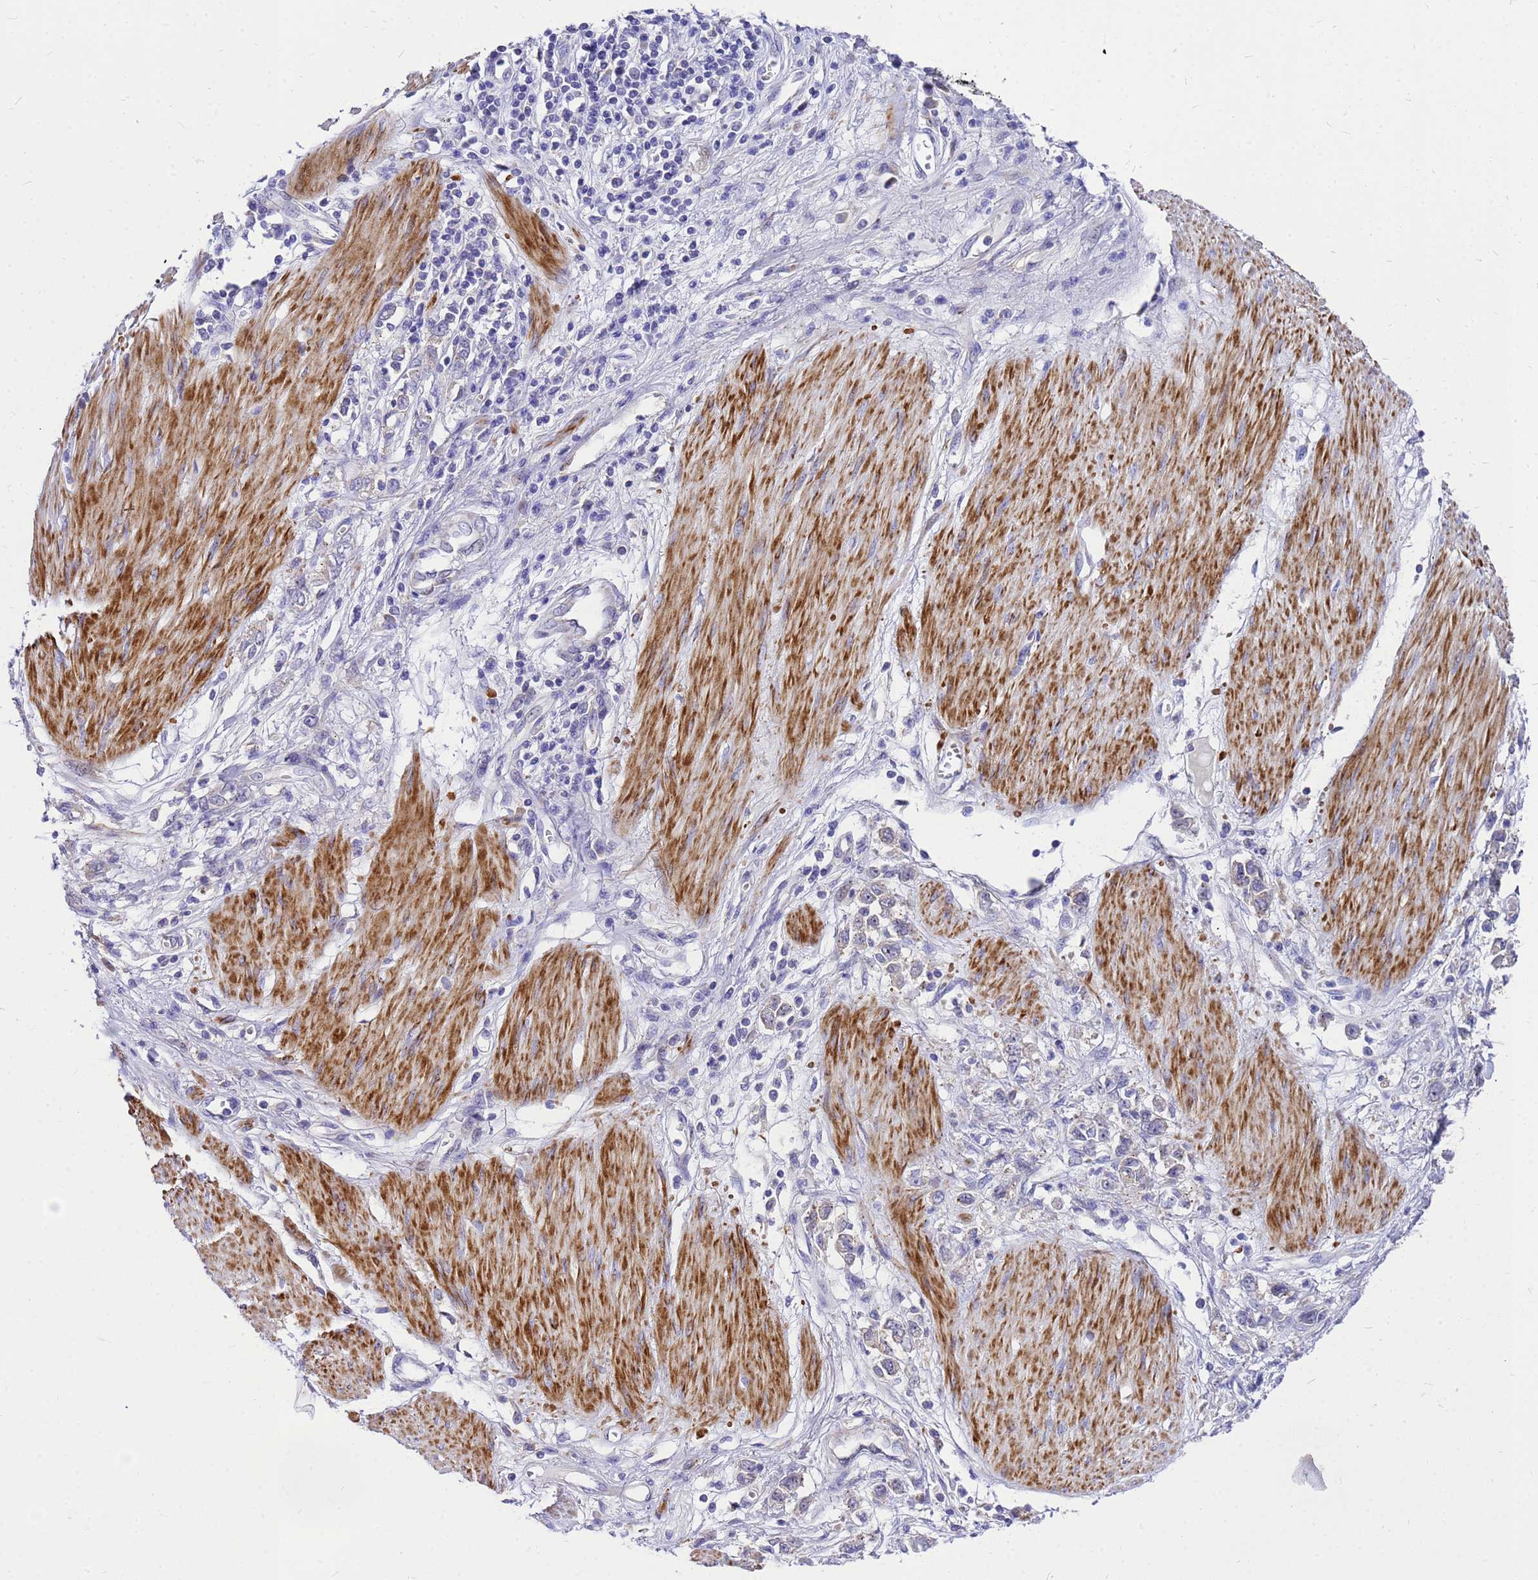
{"staining": {"intensity": "negative", "quantity": "none", "location": "none"}, "tissue": "stomach cancer", "cell_type": "Tumor cells", "image_type": "cancer", "snomed": [{"axis": "morphology", "description": "Adenocarcinoma, NOS"}, {"axis": "topography", "description": "Stomach"}], "caption": "Immunohistochemistry micrograph of neoplastic tissue: human stomach adenocarcinoma stained with DAB (3,3'-diaminobenzidine) displays no significant protein staining in tumor cells.", "gene": "POP7", "patient": {"sex": "female", "age": 76}}